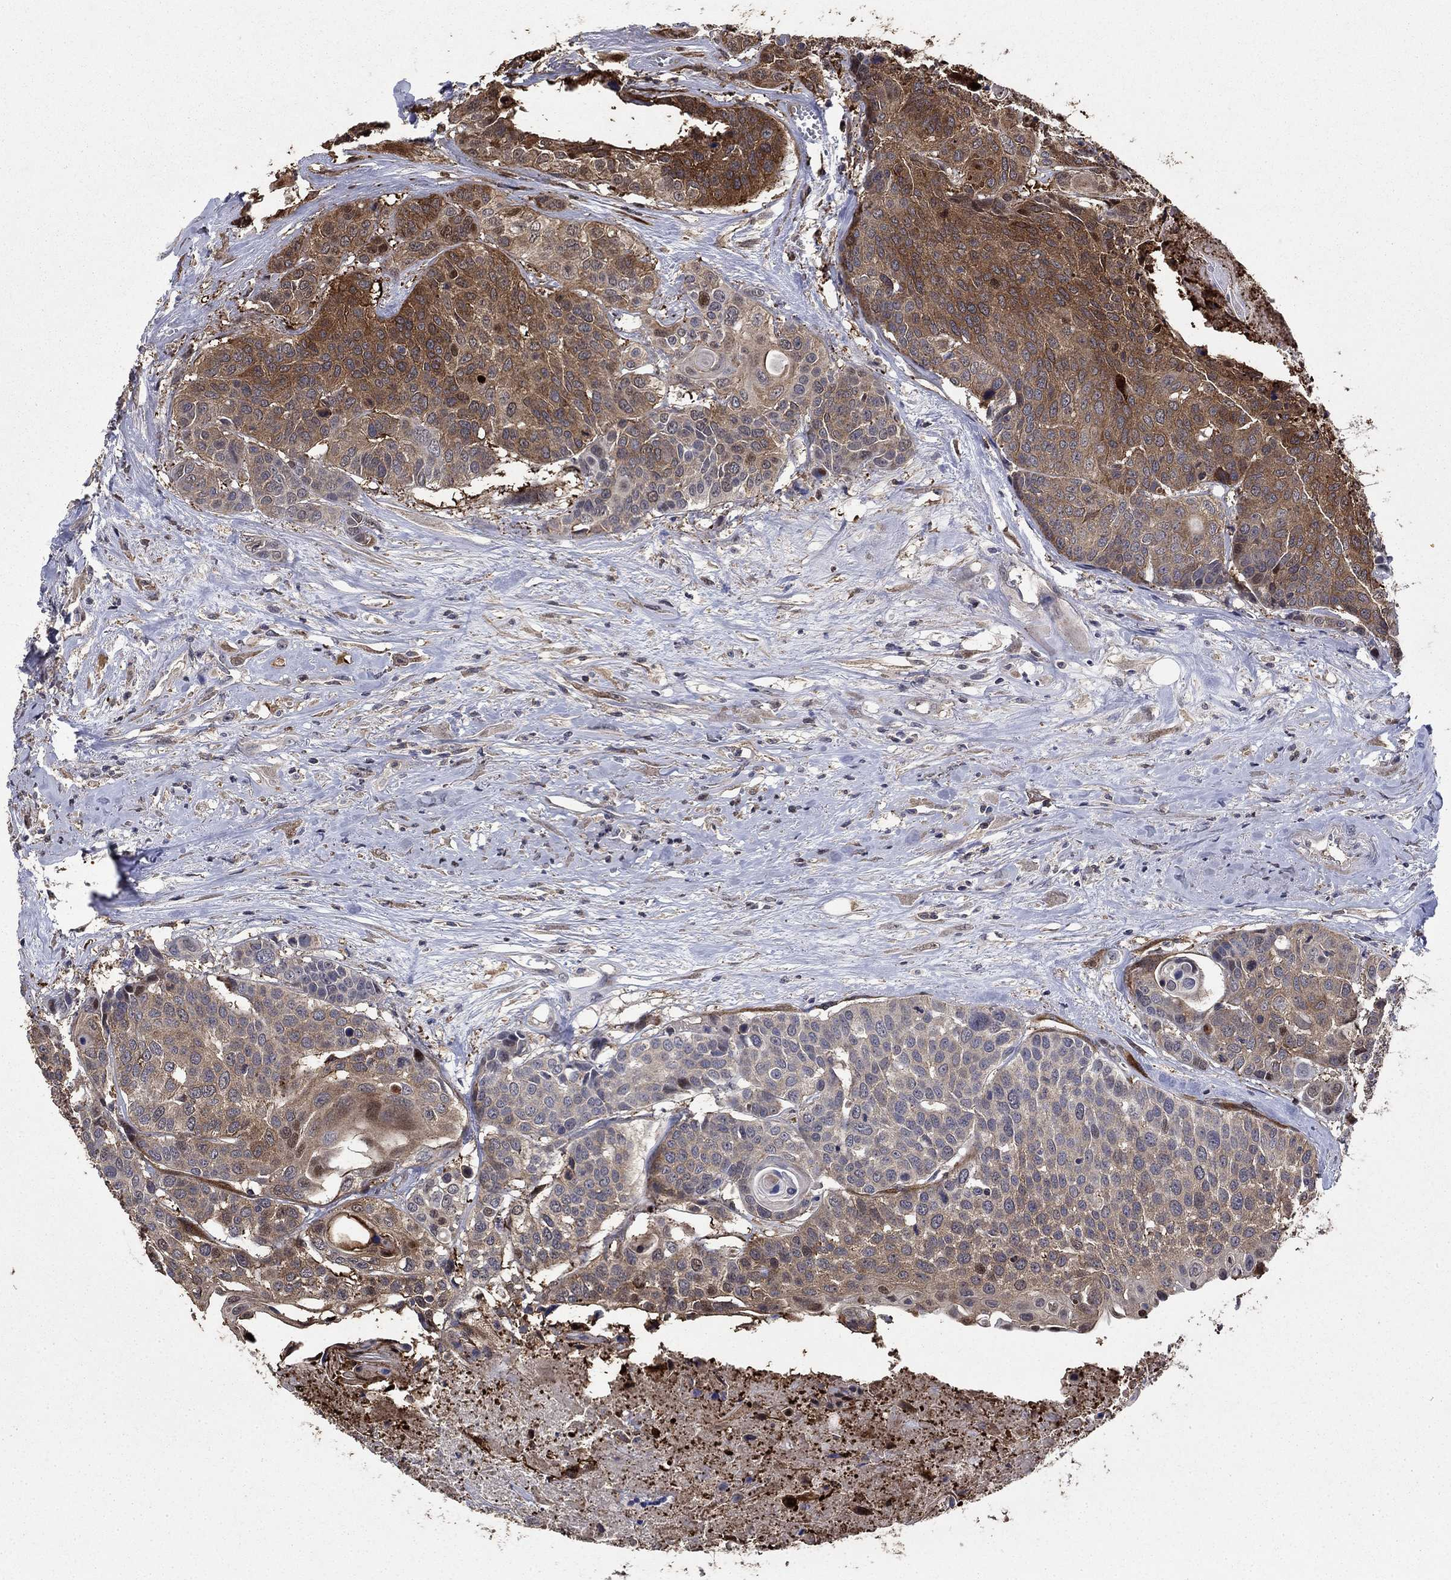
{"staining": {"intensity": "strong", "quantity": "25%-75%", "location": "cytoplasmic/membranous"}, "tissue": "head and neck cancer", "cell_type": "Tumor cells", "image_type": "cancer", "snomed": [{"axis": "morphology", "description": "Squamous cell carcinoma, NOS"}, {"axis": "topography", "description": "Oral tissue"}, {"axis": "topography", "description": "Head-Neck"}], "caption": "Human head and neck squamous cell carcinoma stained with a brown dye reveals strong cytoplasmic/membranous positive expression in approximately 25%-75% of tumor cells.", "gene": "DVL1", "patient": {"sex": "male", "age": 56}}